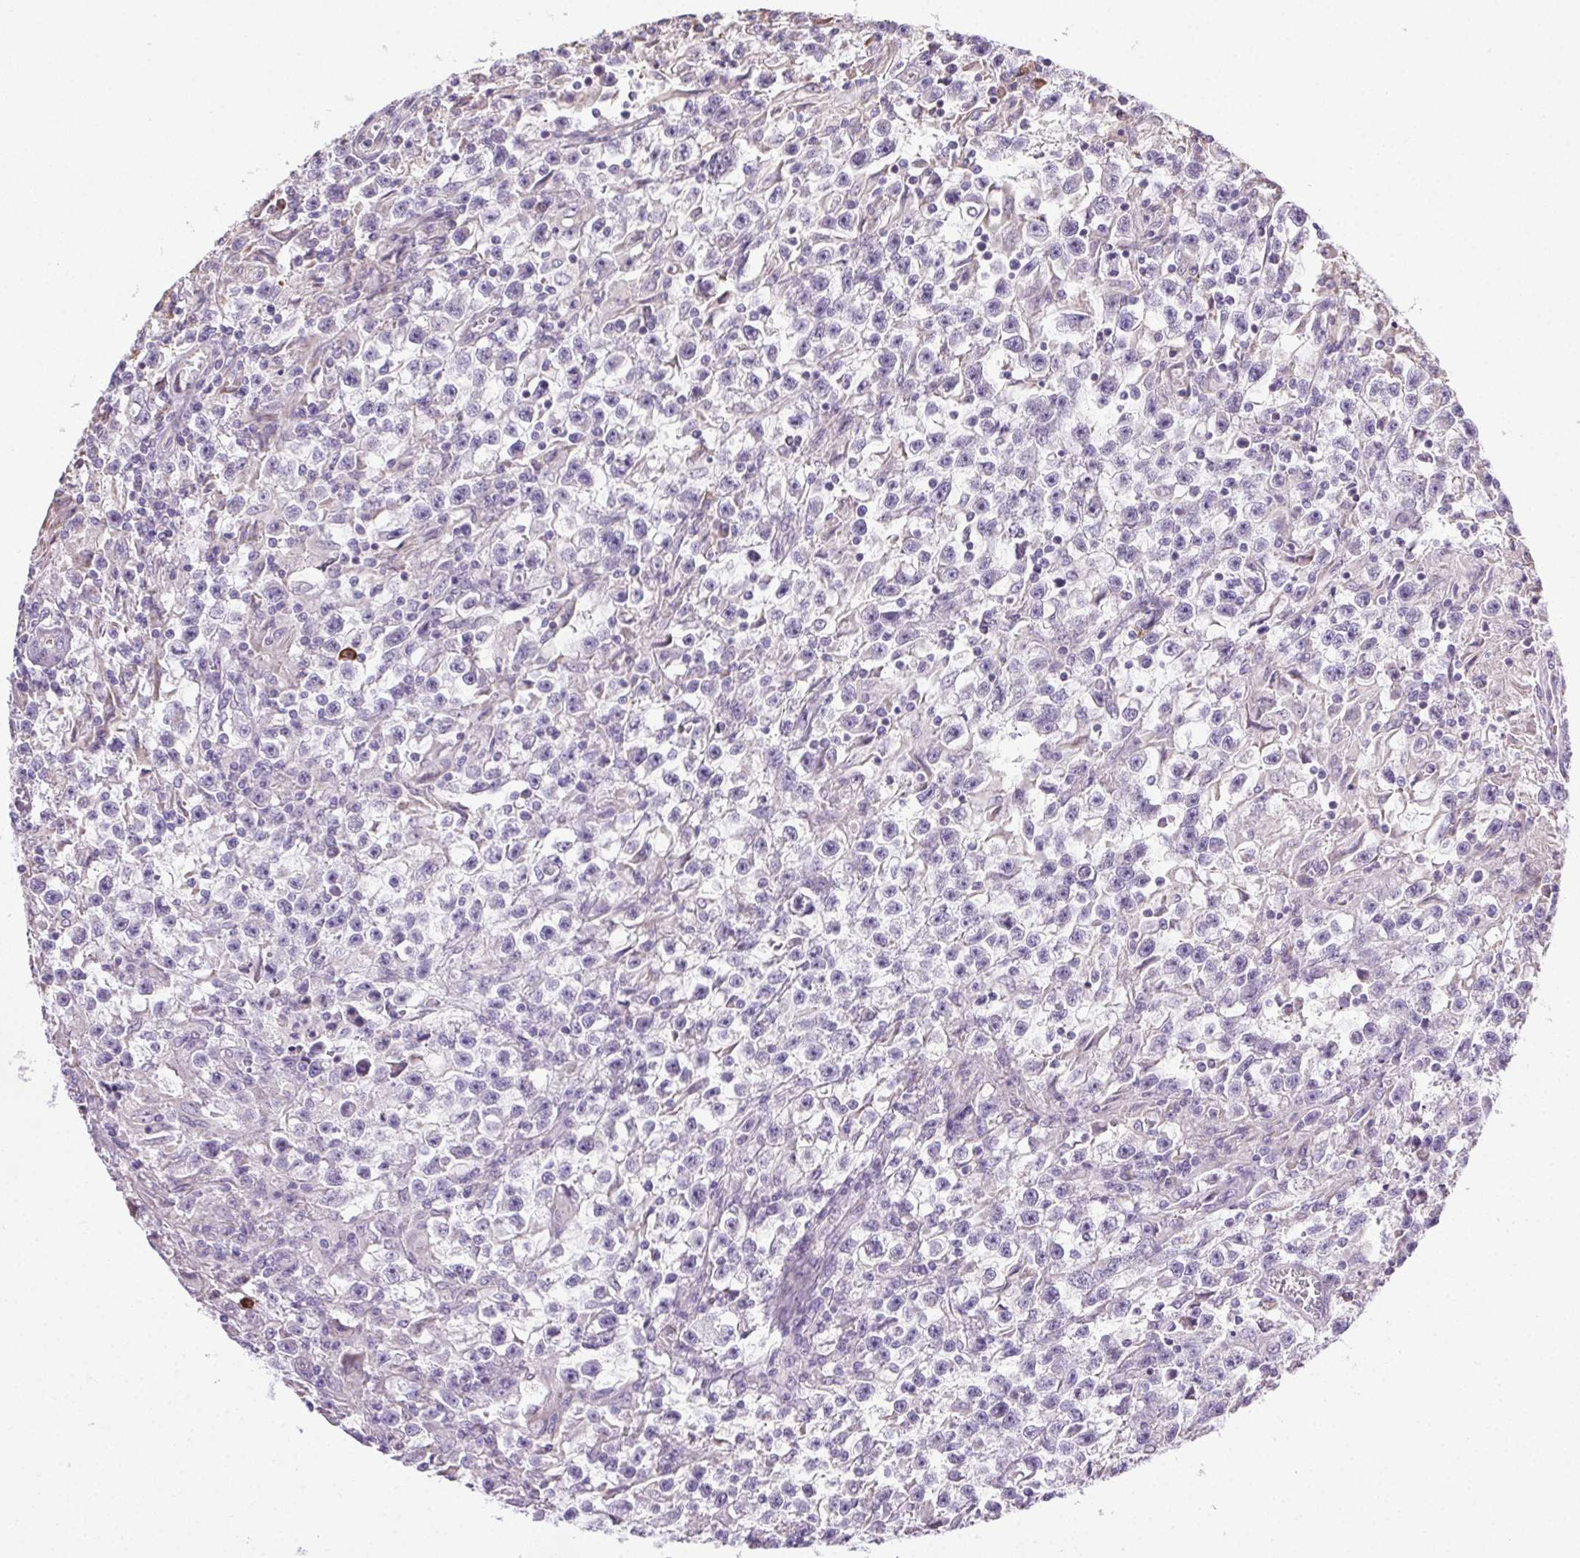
{"staining": {"intensity": "negative", "quantity": "none", "location": "none"}, "tissue": "testis cancer", "cell_type": "Tumor cells", "image_type": "cancer", "snomed": [{"axis": "morphology", "description": "Seminoma, NOS"}, {"axis": "topography", "description": "Testis"}], "caption": "This is an immunohistochemistry histopathology image of seminoma (testis). There is no staining in tumor cells.", "gene": "SNX31", "patient": {"sex": "male", "age": 31}}